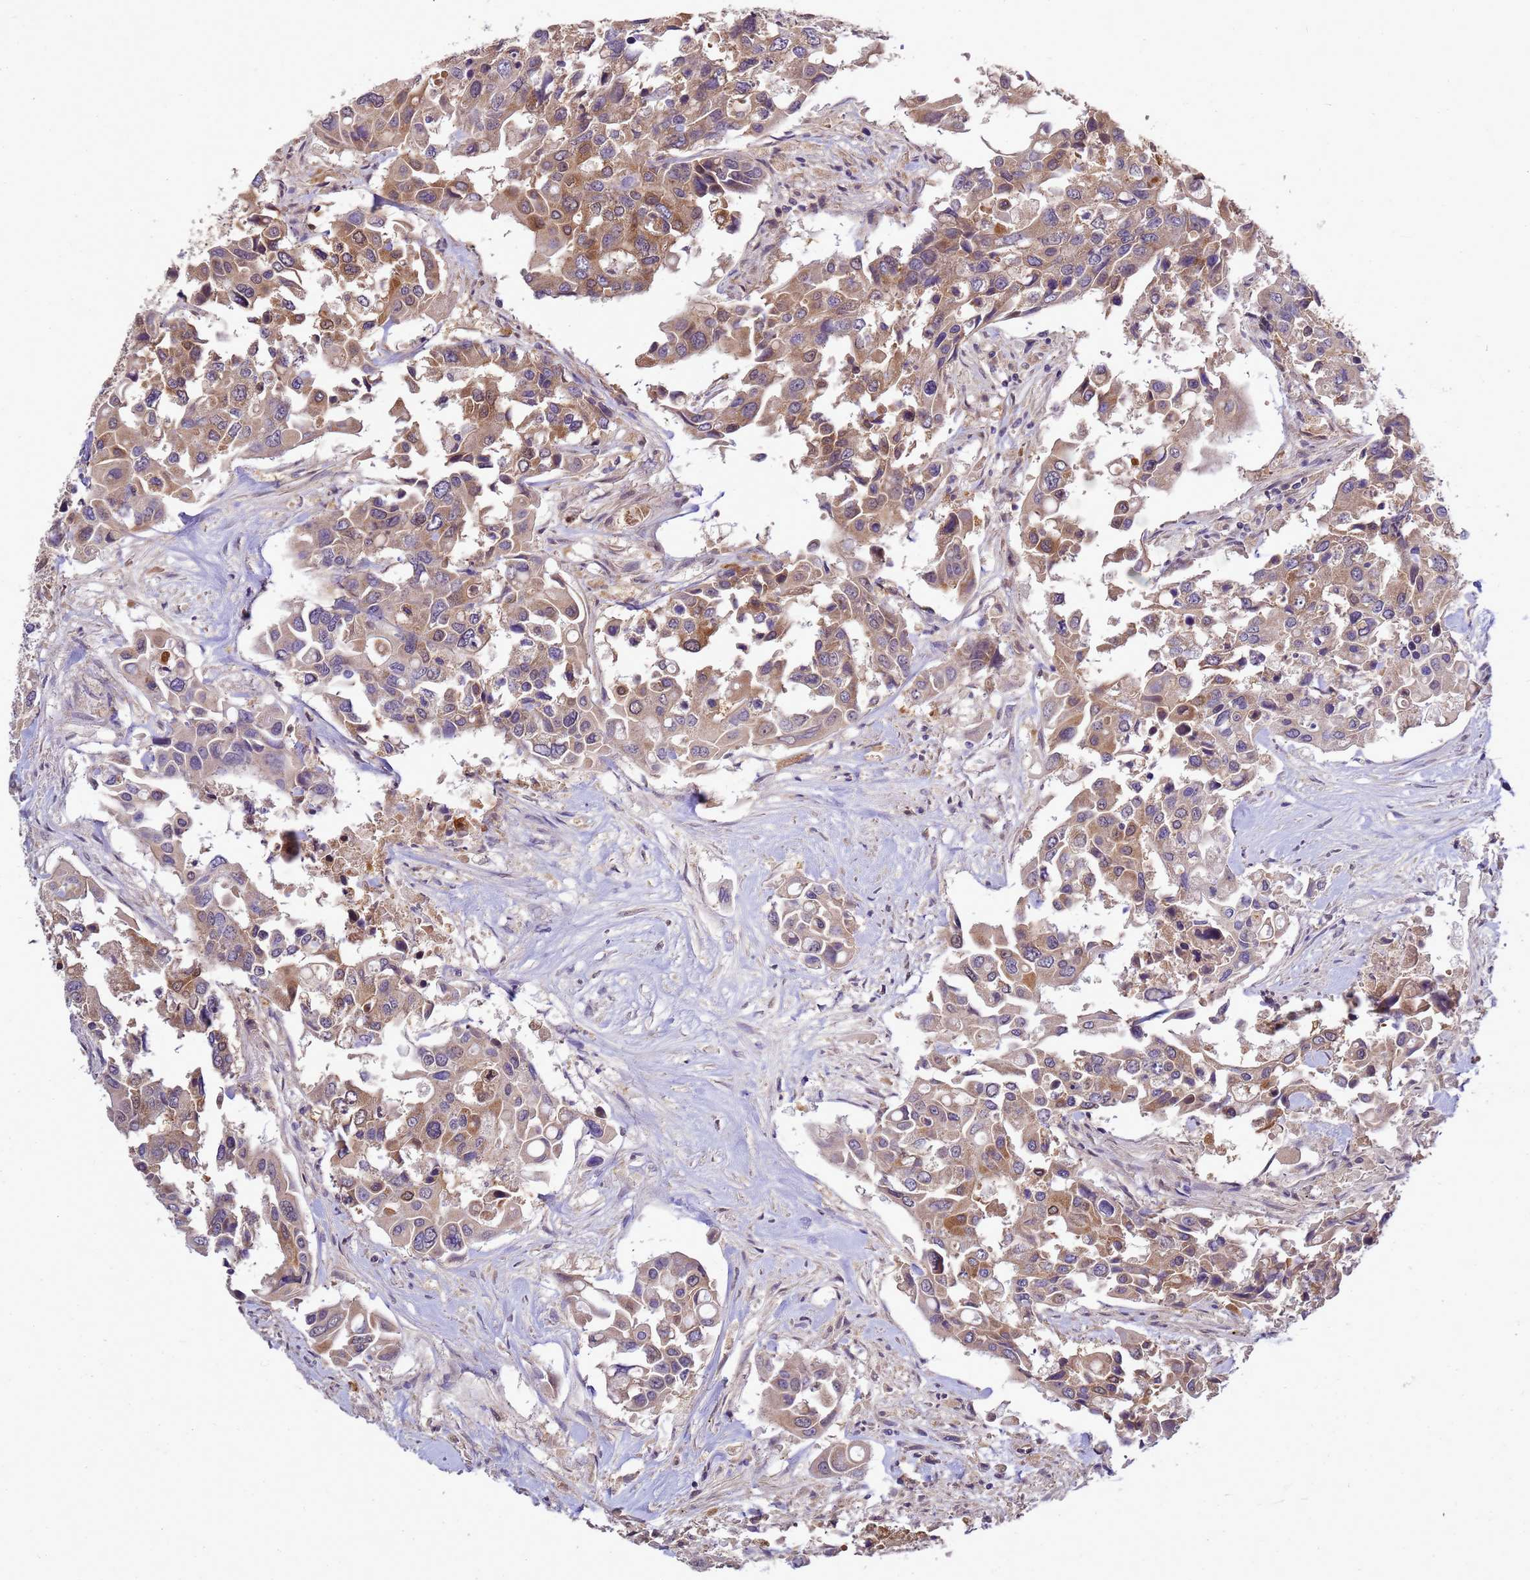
{"staining": {"intensity": "moderate", "quantity": ">75%", "location": "cytoplasmic/membranous,nuclear"}, "tissue": "colorectal cancer", "cell_type": "Tumor cells", "image_type": "cancer", "snomed": [{"axis": "morphology", "description": "Adenocarcinoma, NOS"}, {"axis": "topography", "description": "Colon"}], "caption": "Human colorectal cancer stained for a protein (brown) exhibits moderate cytoplasmic/membranous and nuclear positive staining in about >75% of tumor cells.", "gene": "EIF4EBP3", "patient": {"sex": "male", "age": 77}}